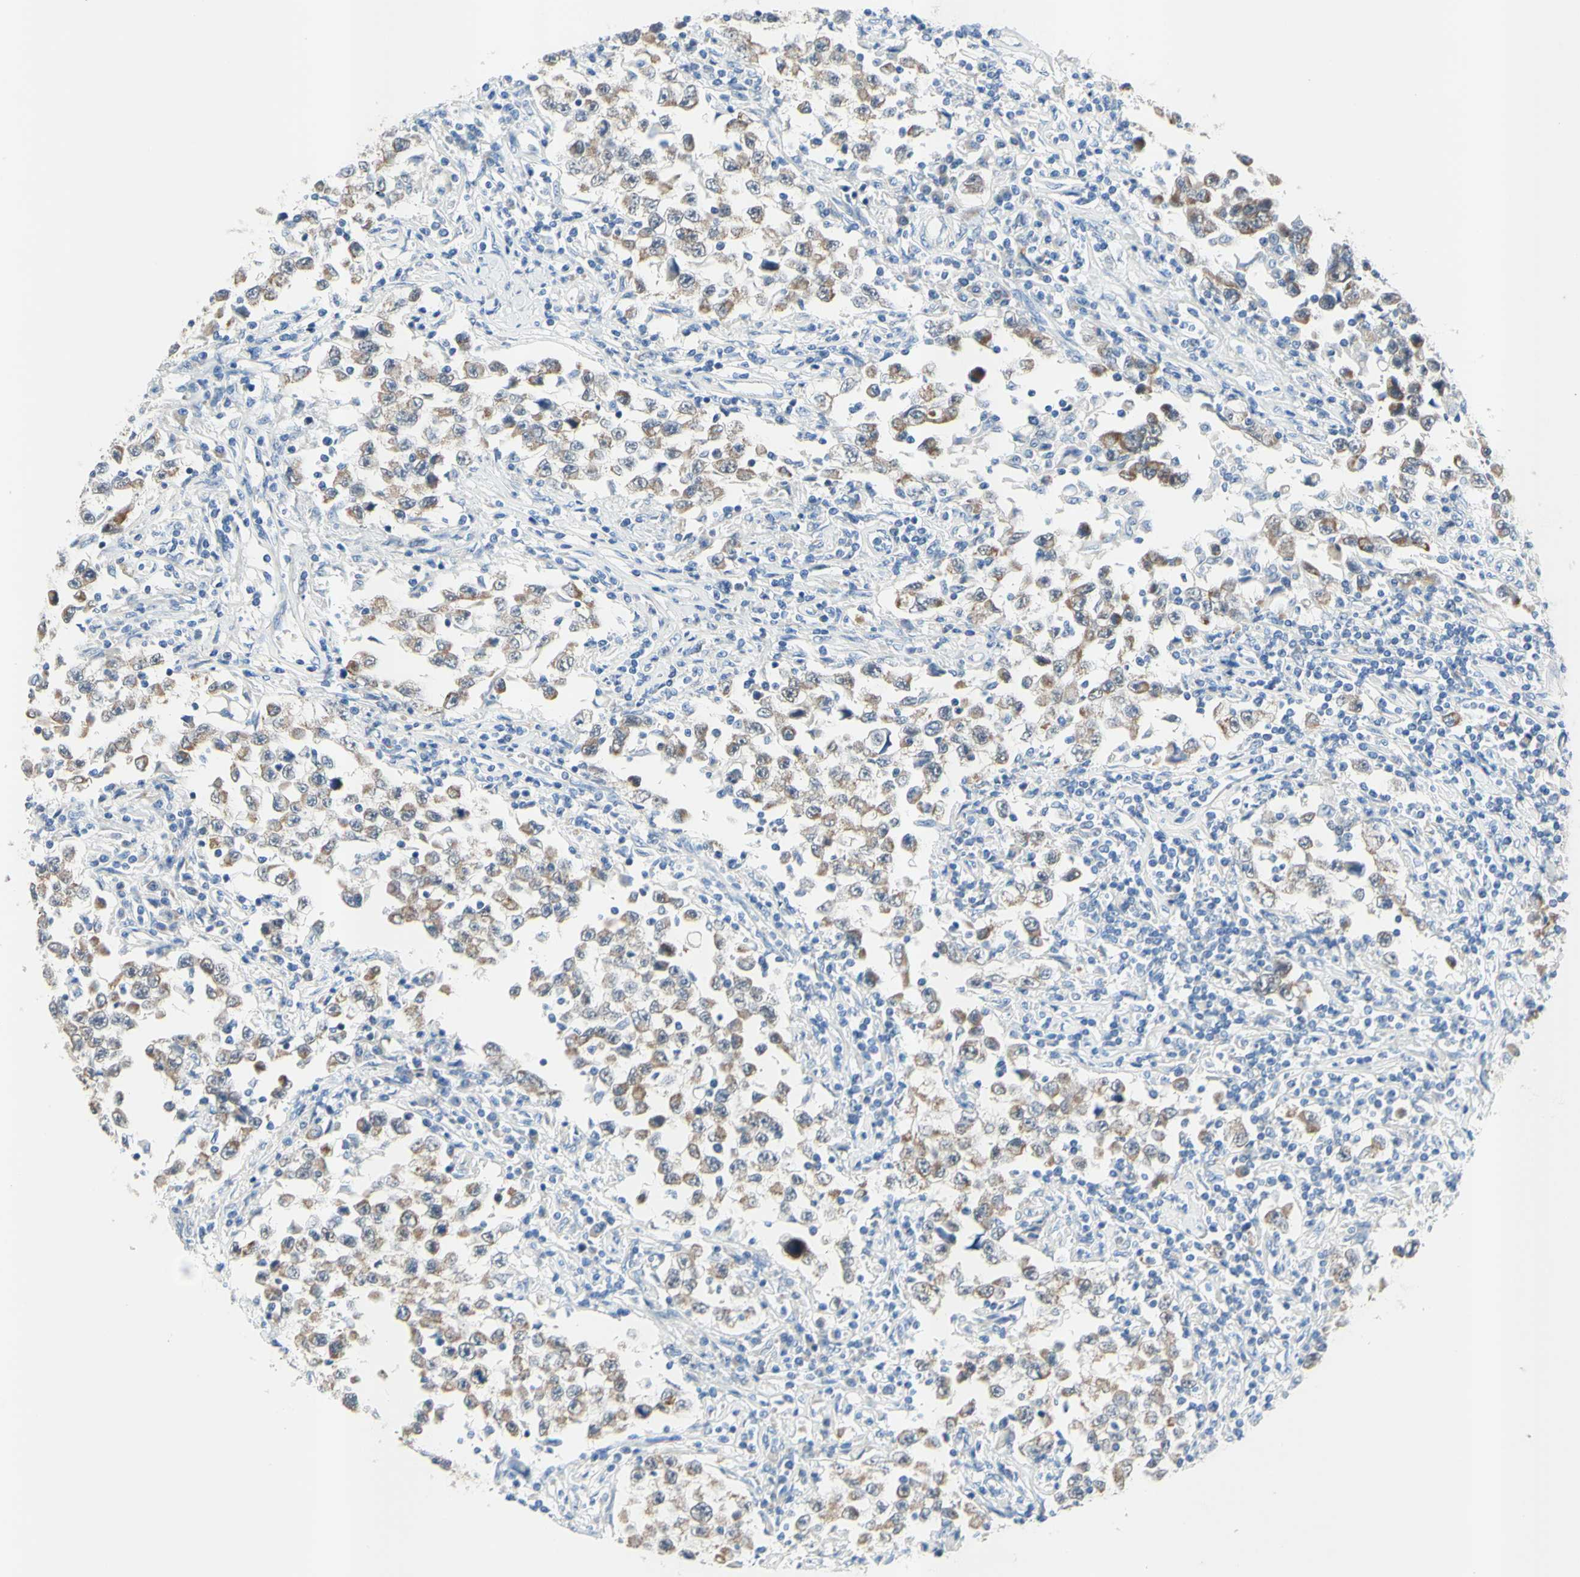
{"staining": {"intensity": "weak", "quantity": ">75%", "location": "cytoplasmic/membranous"}, "tissue": "testis cancer", "cell_type": "Tumor cells", "image_type": "cancer", "snomed": [{"axis": "morphology", "description": "Carcinoma, Embryonal, NOS"}, {"axis": "topography", "description": "Testis"}], "caption": "Protein expression analysis of testis cancer reveals weak cytoplasmic/membranous expression in approximately >75% of tumor cells.", "gene": "MFF", "patient": {"sex": "male", "age": 21}}